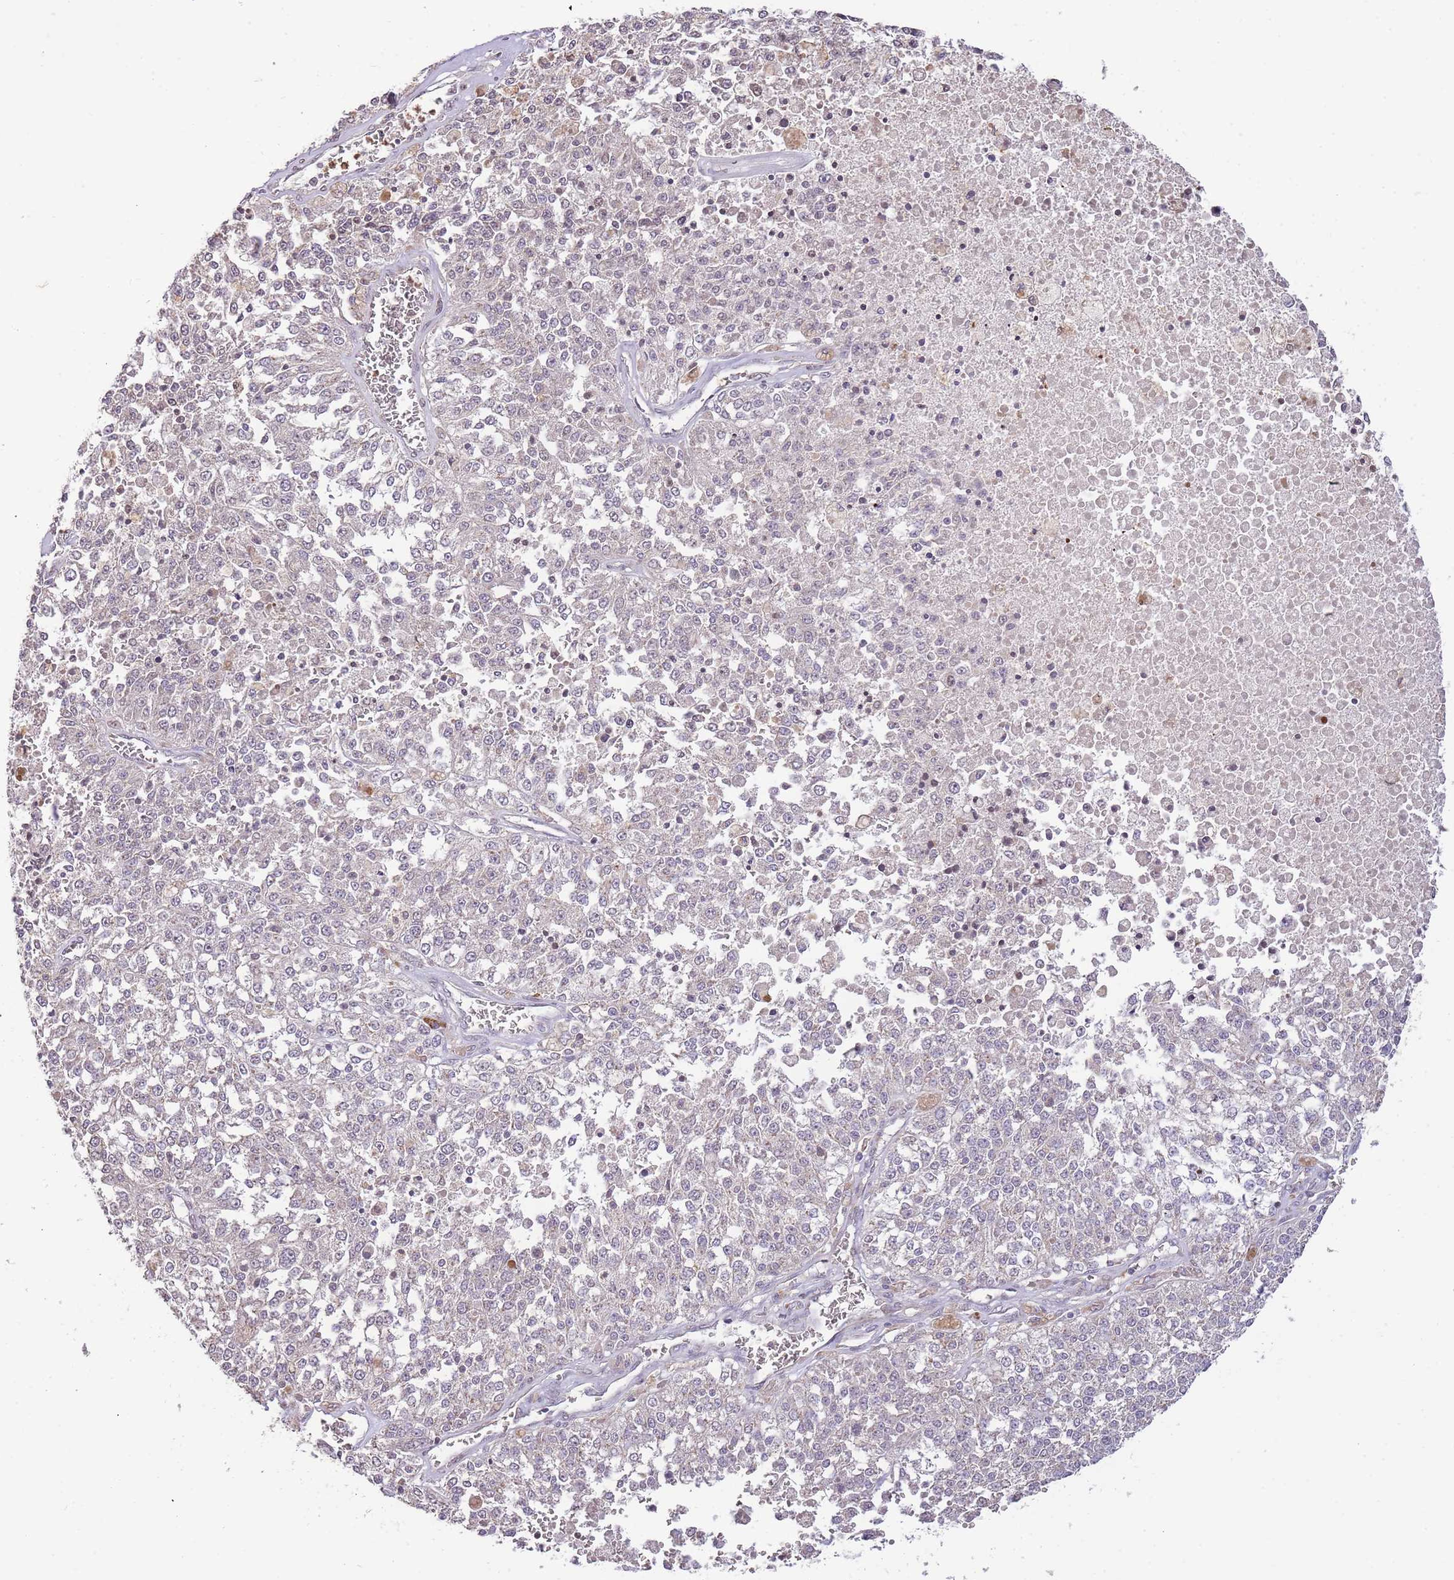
{"staining": {"intensity": "negative", "quantity": "none", "location": "none"}, "tissue": "melanoma", "cell_type": "Tumor cells", "image_type": "cancer", "snomed": [{"axis": "morphology", "description": "Malignant melanoma, NOS"}, {"axis": "topography", "description": "Skin"}], "caption": "Immunohistochemistry (IHC) micrograph of melanoma stained for a protein (brown), which shows no positivity in tumor cells.", "gene": "SLC16A4", "patient": {"sex": "female", "age": 64}}